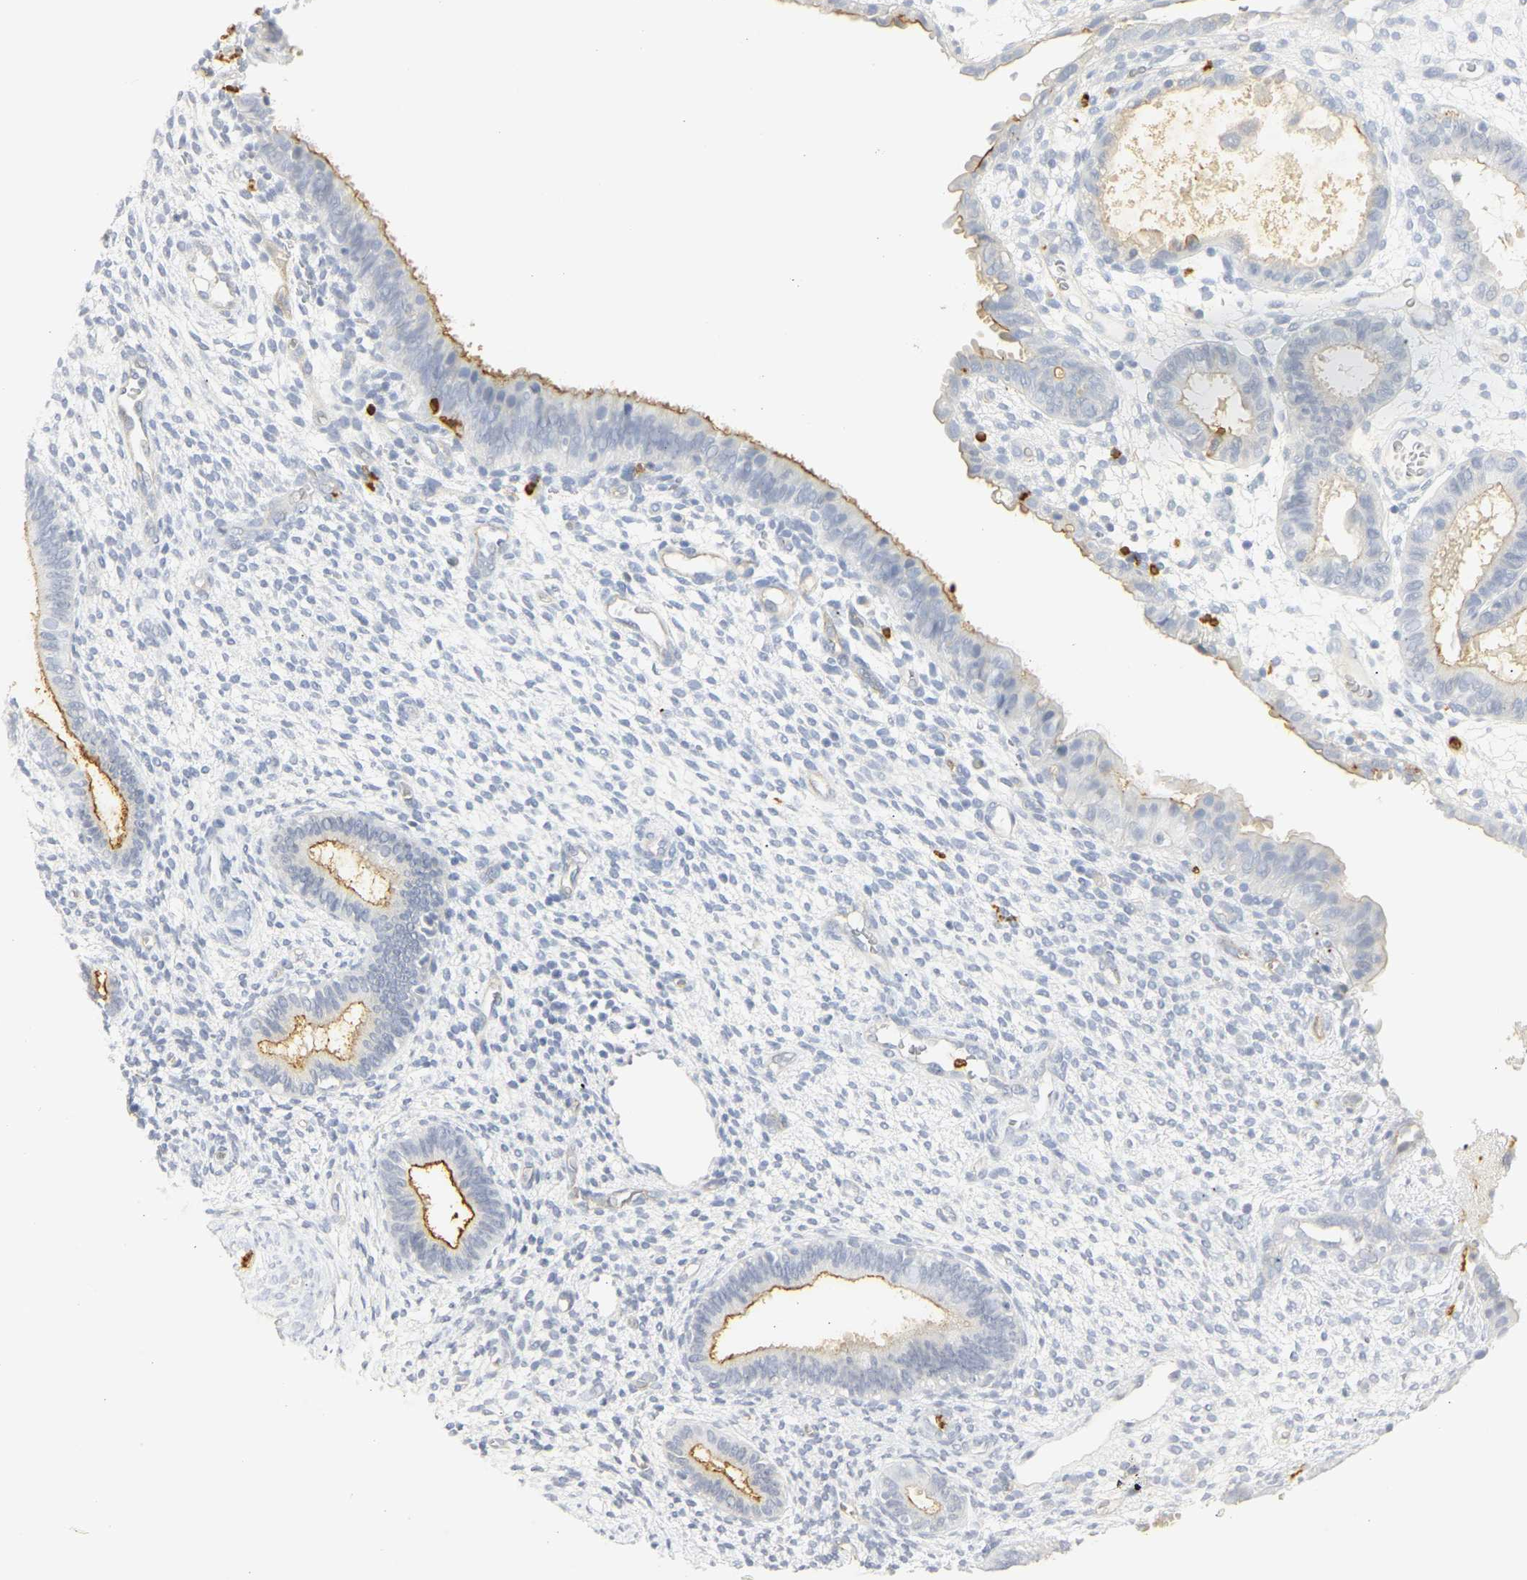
{"staining": {"intensity": "negative", "quantity": "none", "location": "none"}, "tissue": "endometrium", "cell_type": "Cells in endometrial stroma", "image_type": "normal", "snomed": [{"axis": "morphology", "description": "Normal tissue, NOS"}, {"axis": "topography", "description": "Endometrium"}], "caption": "A histopathology image of endometrium stained for a protein reveals no brown staining in cells in endometrial stroma. (IHC, brightfield microscopy, high magnification).", "gene": "CEACAM5", "patient": {"sex": "female", "age": 61}}